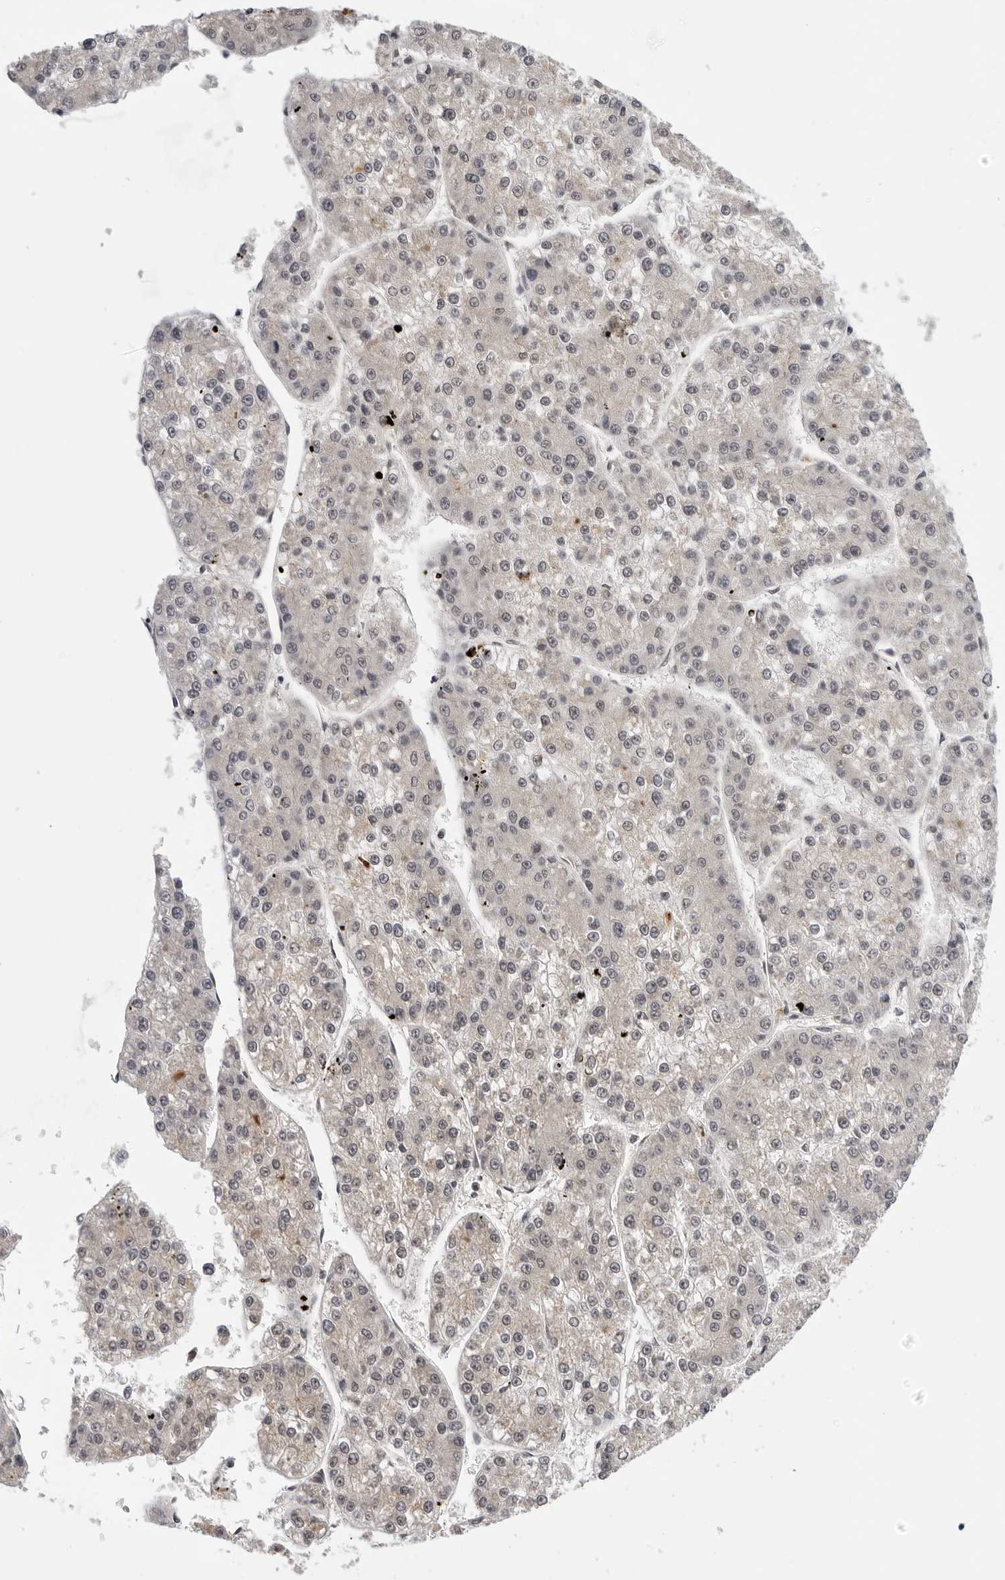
{"staining": {"intensity": "negative", "quantity": "none", "location": "none"}, "tissue": "liver cancer", "cell_type": "Tumor cells", "image_type": "cancer", "snomed": [{"axis": "morphology", "description": "Carcinoma, Hepatocellular, NOS"}, {"axis": "topography", "description": "Liver"}], "caption": "IHC histopathology image of human liver cancer stained for a protein (brown), which reveals no staining in tumor cells. (DAB (3,3'-diaminobenzidine) immunohistochemistry with hematoxylin counter stain).", "gene": "CDK20", "patient": {"sex": "female", "age": 73}}